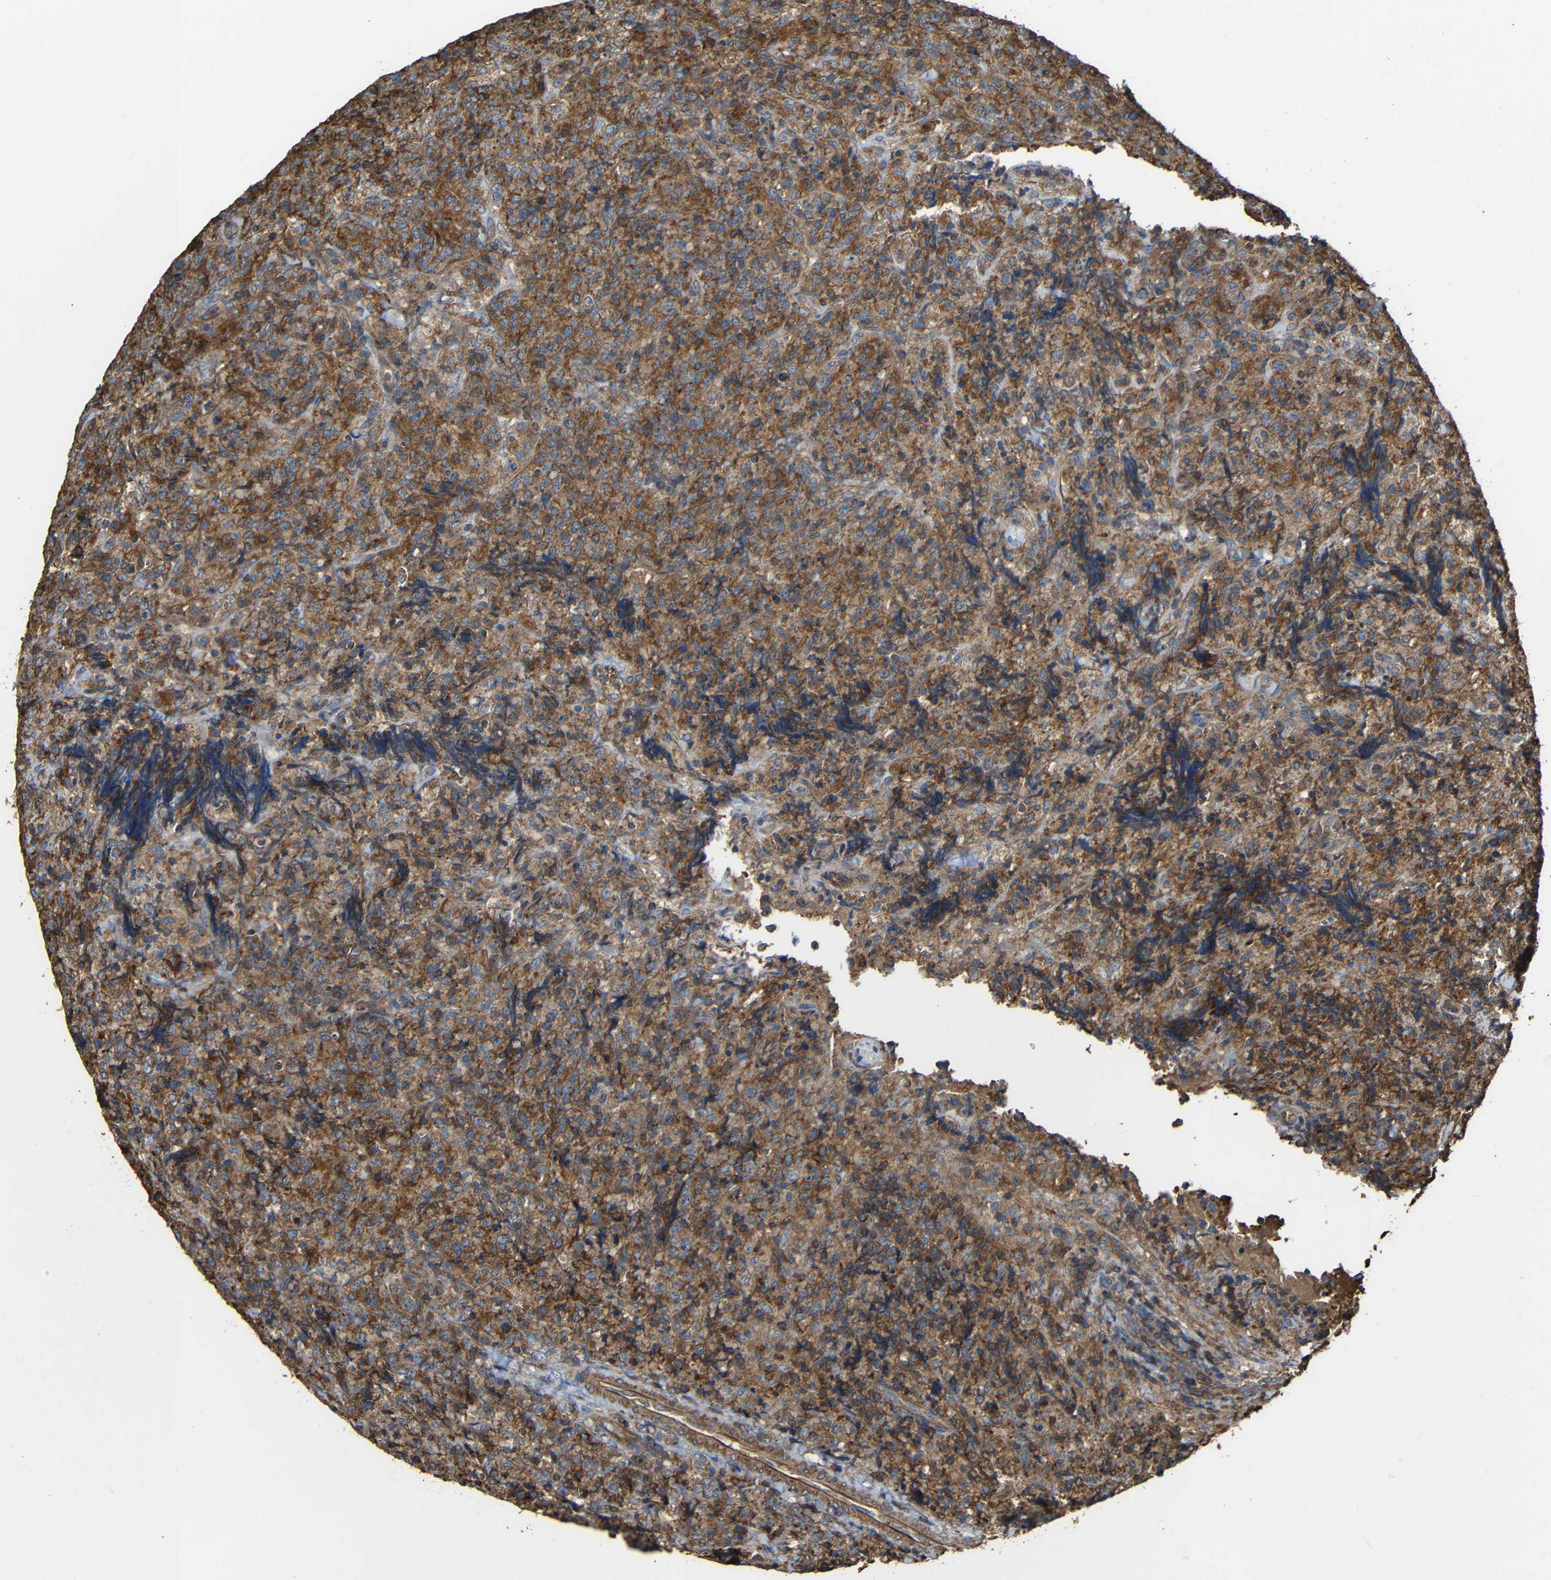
{"staining": {"intensity": "moderate", "quantity": ">75%", "location": "cytoplasmic/membranous"}, "tissue": "lymphoma", "cell_type": "Tumor cells", "image_type": "cancer", "snomed": [{"axis": "morphology", "description": "Malignant lymphoma, non-Hodgkin's type, High grade"}, {"axis": "topography", "description": "Tonsil"}], "caption": "Protein expression analysis of lymphoma reveals moderate cytoplasmic/membranous positivity in approximately >75% of tumor cells. (DAB (3,3'-diaminobenzidine) IHC with brightfield microscopy, high magnification).", "gene": "RHOT2", "patient": {"sex": "female", "age": 36}}